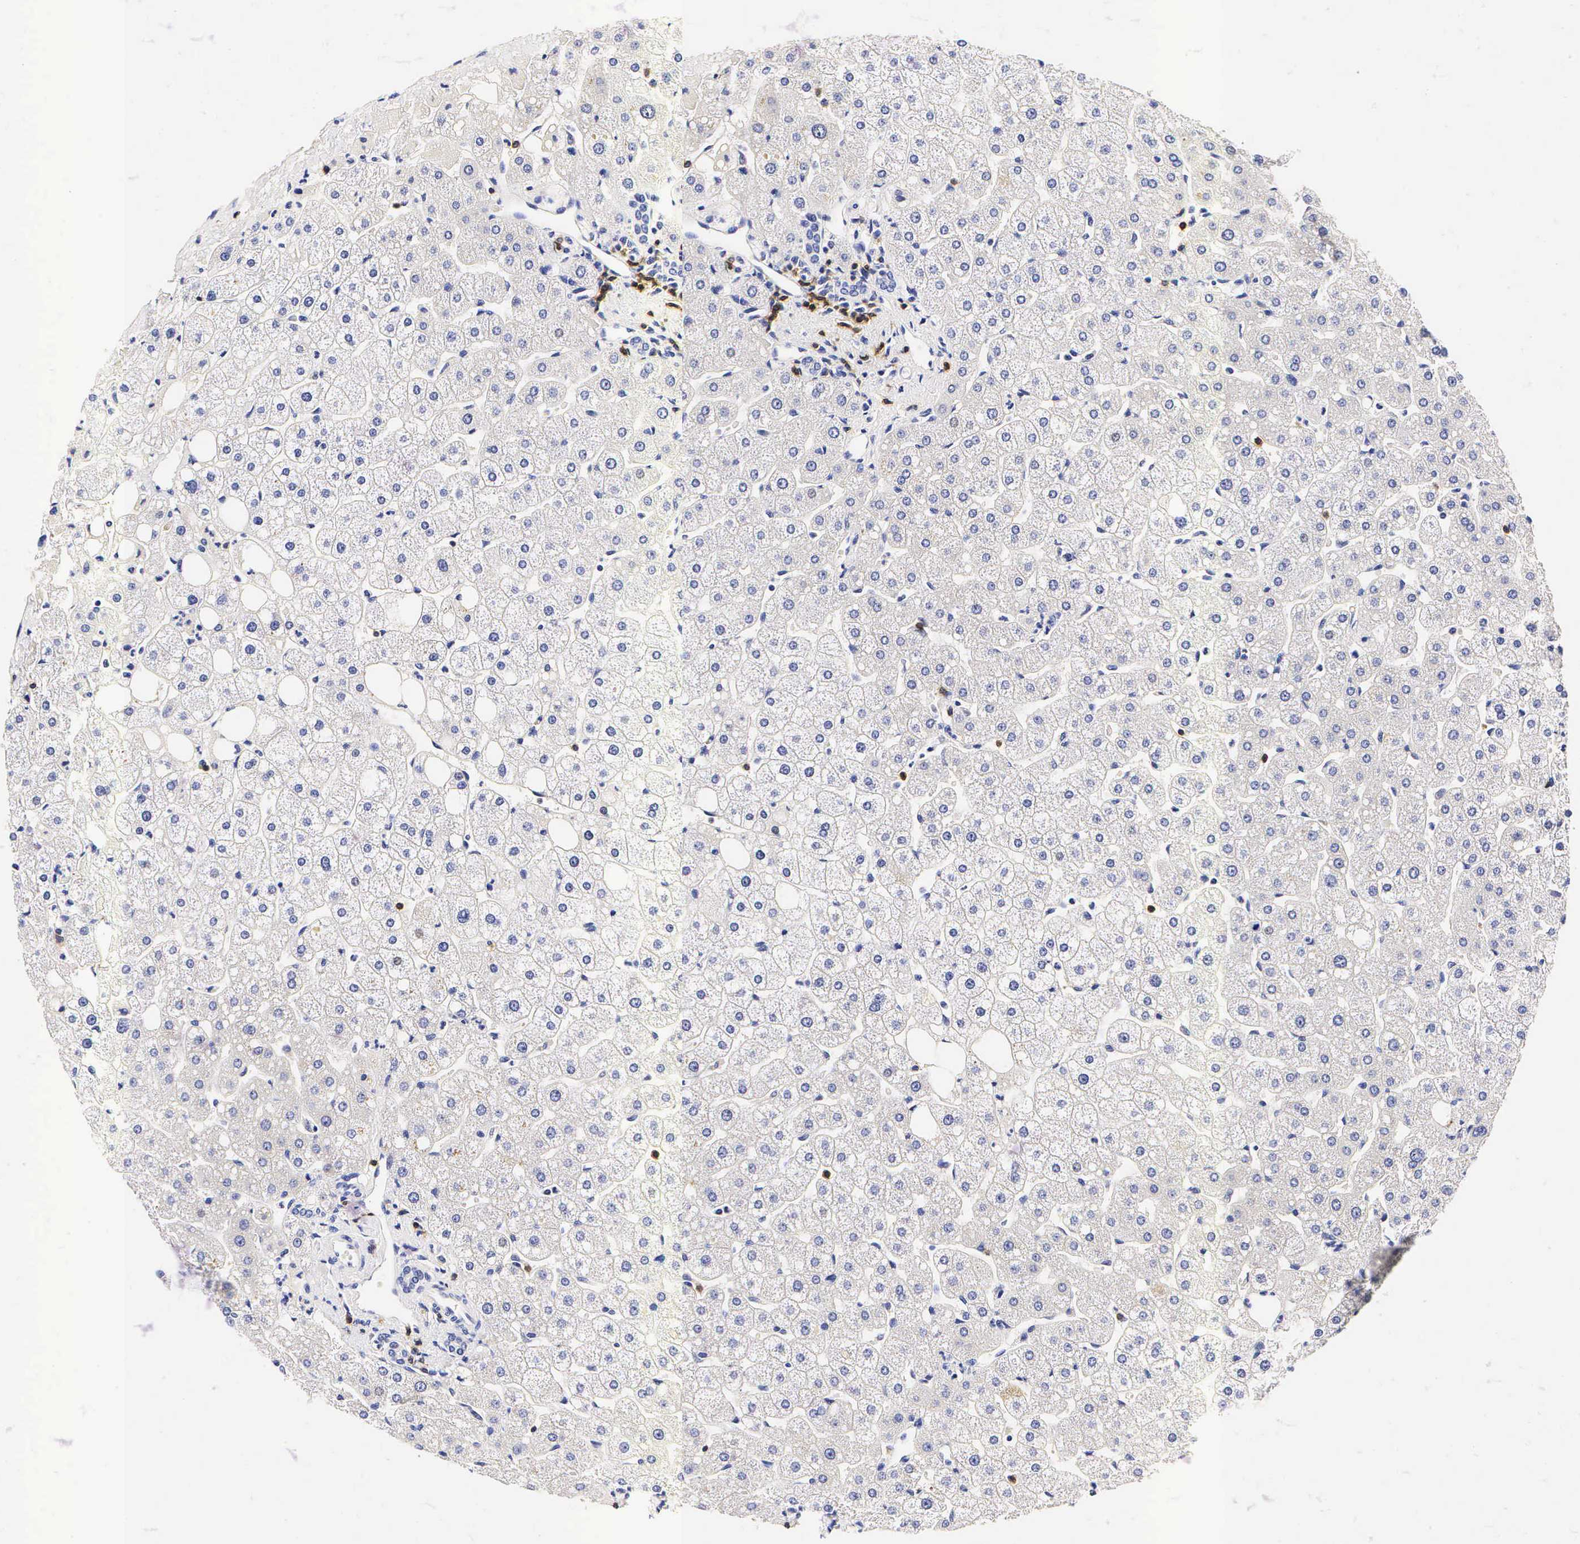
{"staining": {"intensity": "negative", "quantity": "none", "location": "none"}, "tissue": "liver", "cell_type": "Cholangiocytes", "image_type": "normal", "snomed": [{"axis": "morphology", "description": "Normal tissue, NOS"}, {"axis": "topography", "description": "Liver"}], "caption": "An immunohistochemistry (IHC) micrograph of normal liver is shown. There is no staining in cholangiocytes of liver. (DAB (3,3'-diaminobenzidine) immunohistochemistry (IHC) visualized using brightfield microscopy, high magnification).", "gene": "CD3E", "patient": {"sex": "male", "age": 35}}